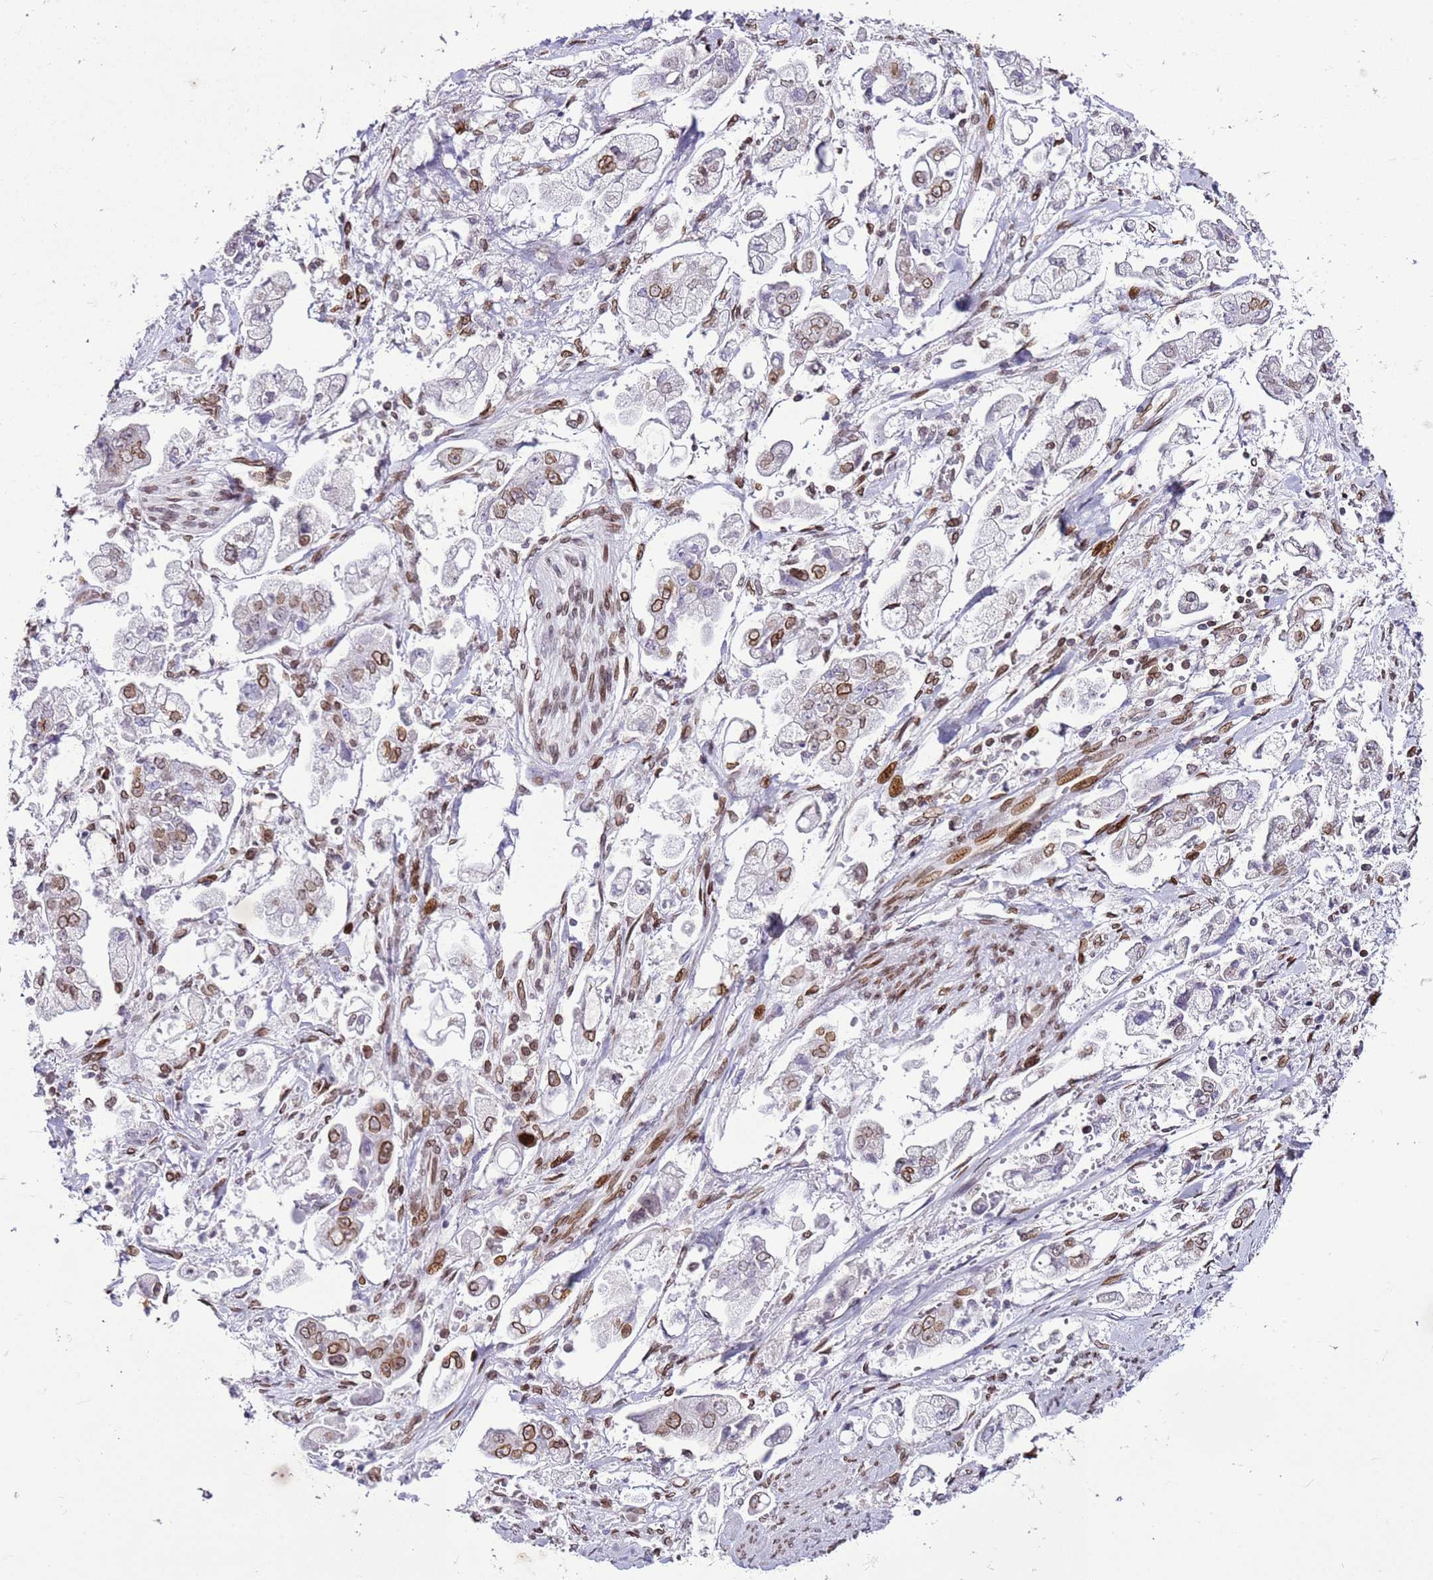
{"staining": {"intensity": "moderate", "quantity": "<25%", "location": "cytoplasmic/membranous,nuclear"}, "tissue": "stomach cancer", "cell_type": "Tumor cells", "image_type": "cancer", "snomed": [{"axis": "morphology", "description": "Adenocarcinoma, NOS"}, {"axis": "topography", "description": "Stomach"}], "caption": "Immunohistochemistry of stomach adenocarcinoma displays low levels of moderate cytoplasmic/membranous and nuclear staining in approximately <25% of tumor cells.", "gene": "POU6F1", "patient": {"sex": "male", "age": 62}}